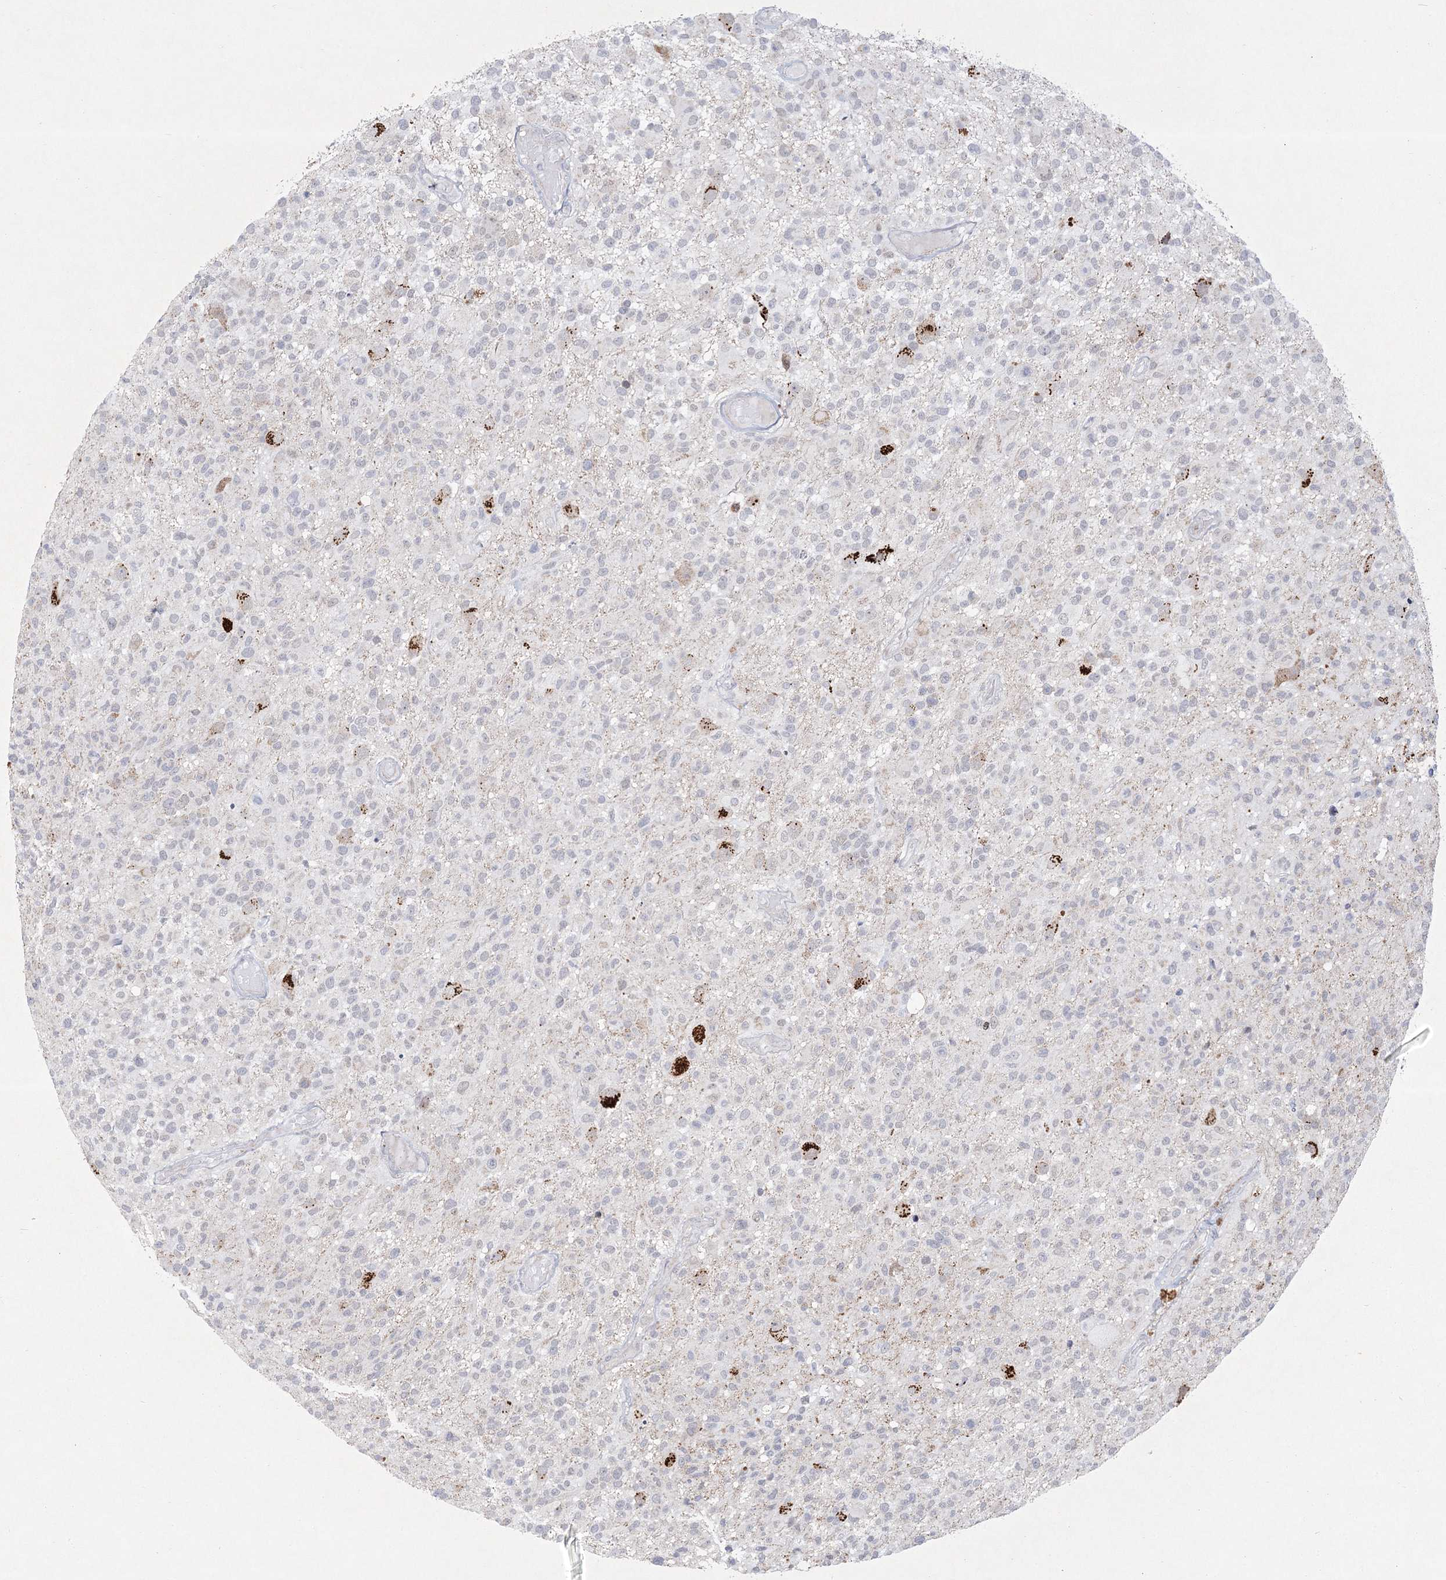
{"staining": {"intensity": "negative", "quantity": "none", "location": "none"}, "tissue": "glioma", "cell_type": "Tumor cells", "image_type": "cancer", "snomed": [{"axis": "morphology", "description": "Glioma, malignant, High grade"}, {"axis": "morphology", "description": "Glioblastoma, NOS"}, {"axis": "topography", "description": "Brain"}], "caption": "High power microscopy histopathology image of an immunohistochemistry image of glioma, revealing no significant positivity in tumor cells. (DAB (3,3'-diaminobenzidine) IHC with hematoxylin counter stain).", "gene": "CIB4", "patient": {"sex": "male", "age": 60}}